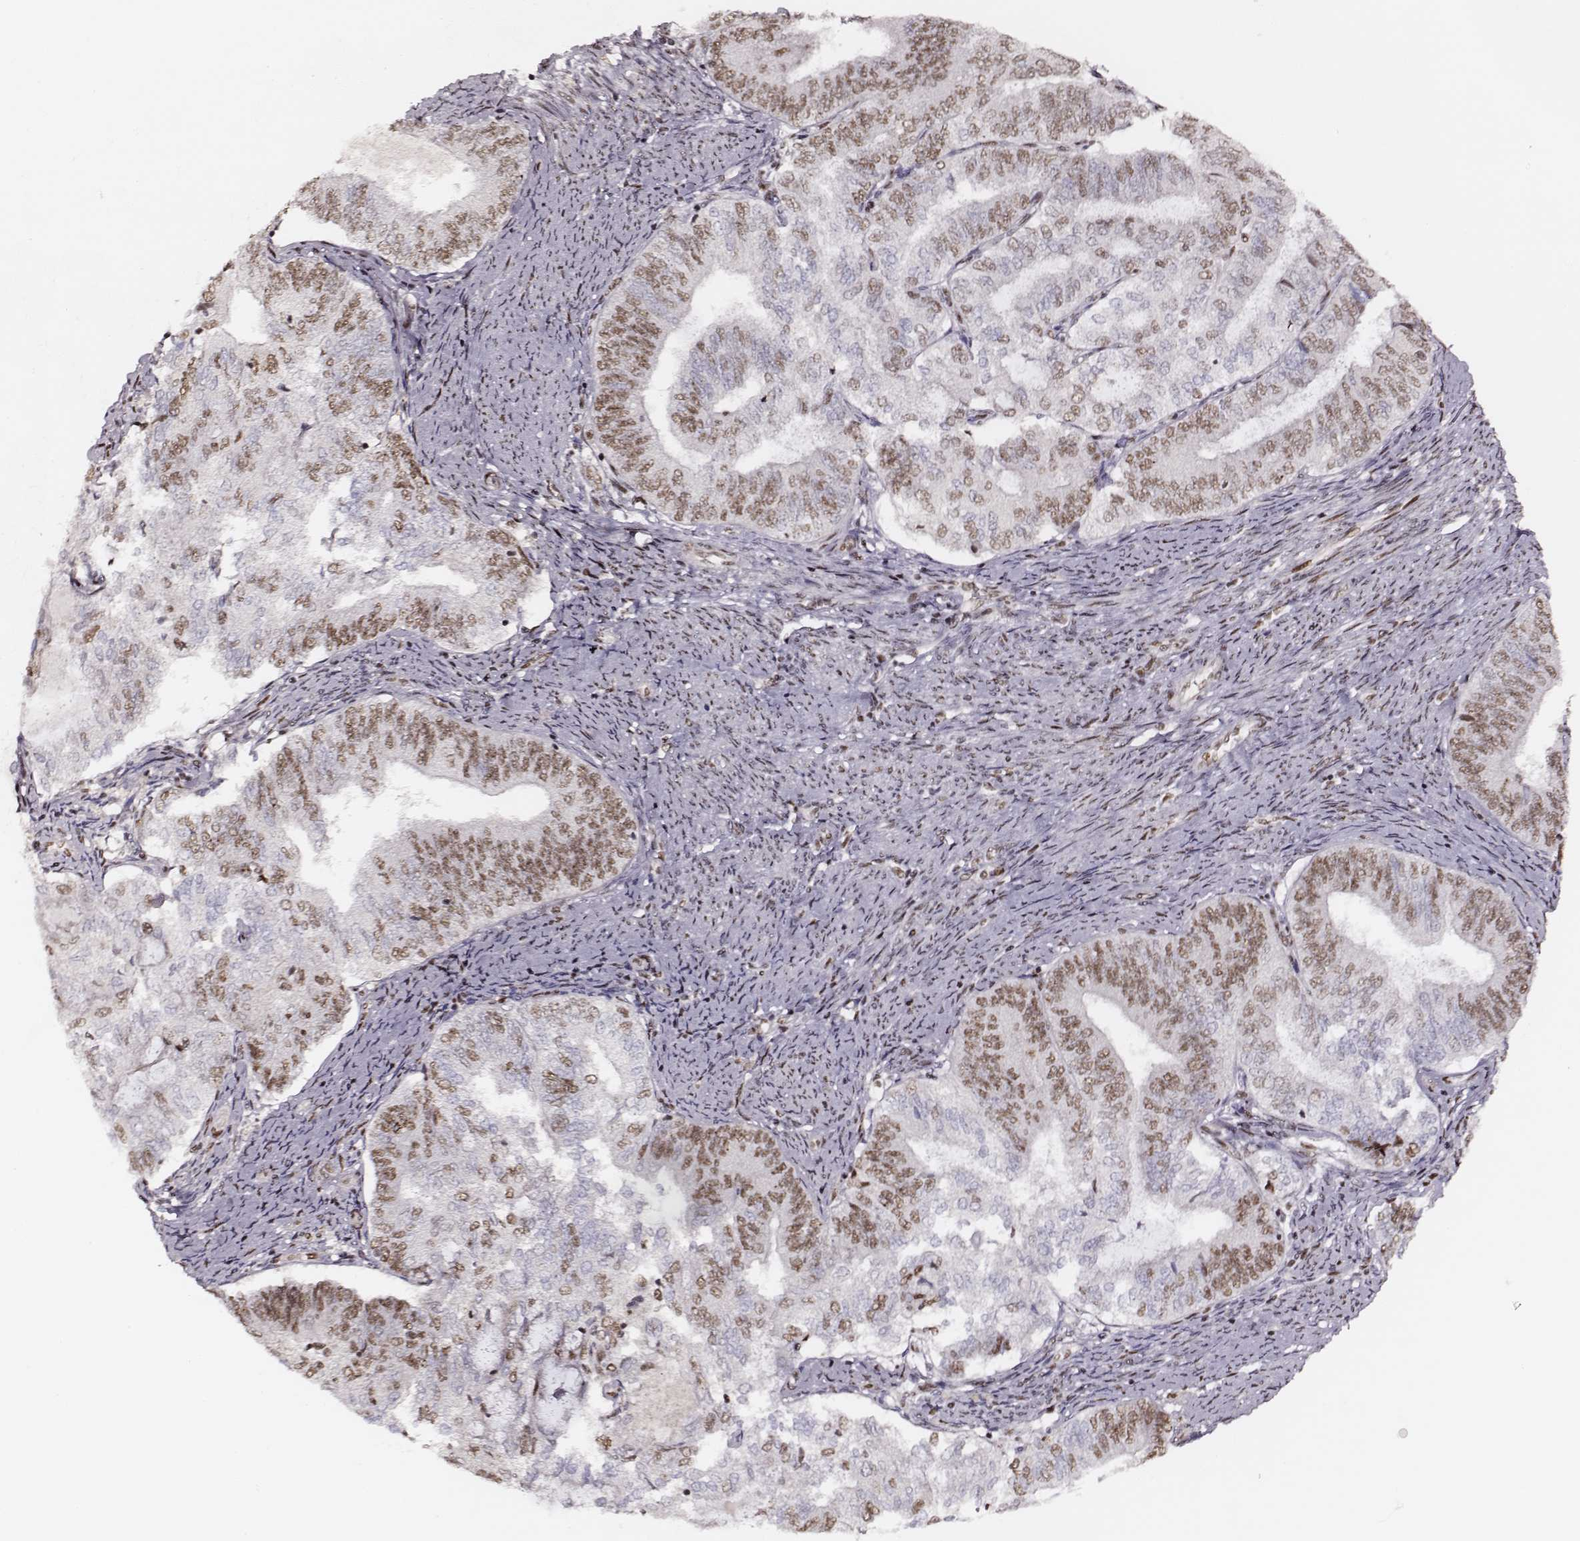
{"staining": {"intensity": "moderate", "quantity": "25%-75%", "location": "nuclear"}, "tissue": "endometrial cancer", "cell_type": "Tumor cells", "image_type": "cancer", "snomed": [{"axis": "morphology", "description": "Adenocarcinoma, NOS"}, {"axis": "topography", "description": "Endometrium"}], "caption": "Human endometrial cancer (adenocarcinoma) stained for a protein (brown) demonstrates moderate nuclear positive positivity in approximately 25%-75% of tumor cells.", "gene": "PPARA", "patient": {"sex": "female", "age": 65}}